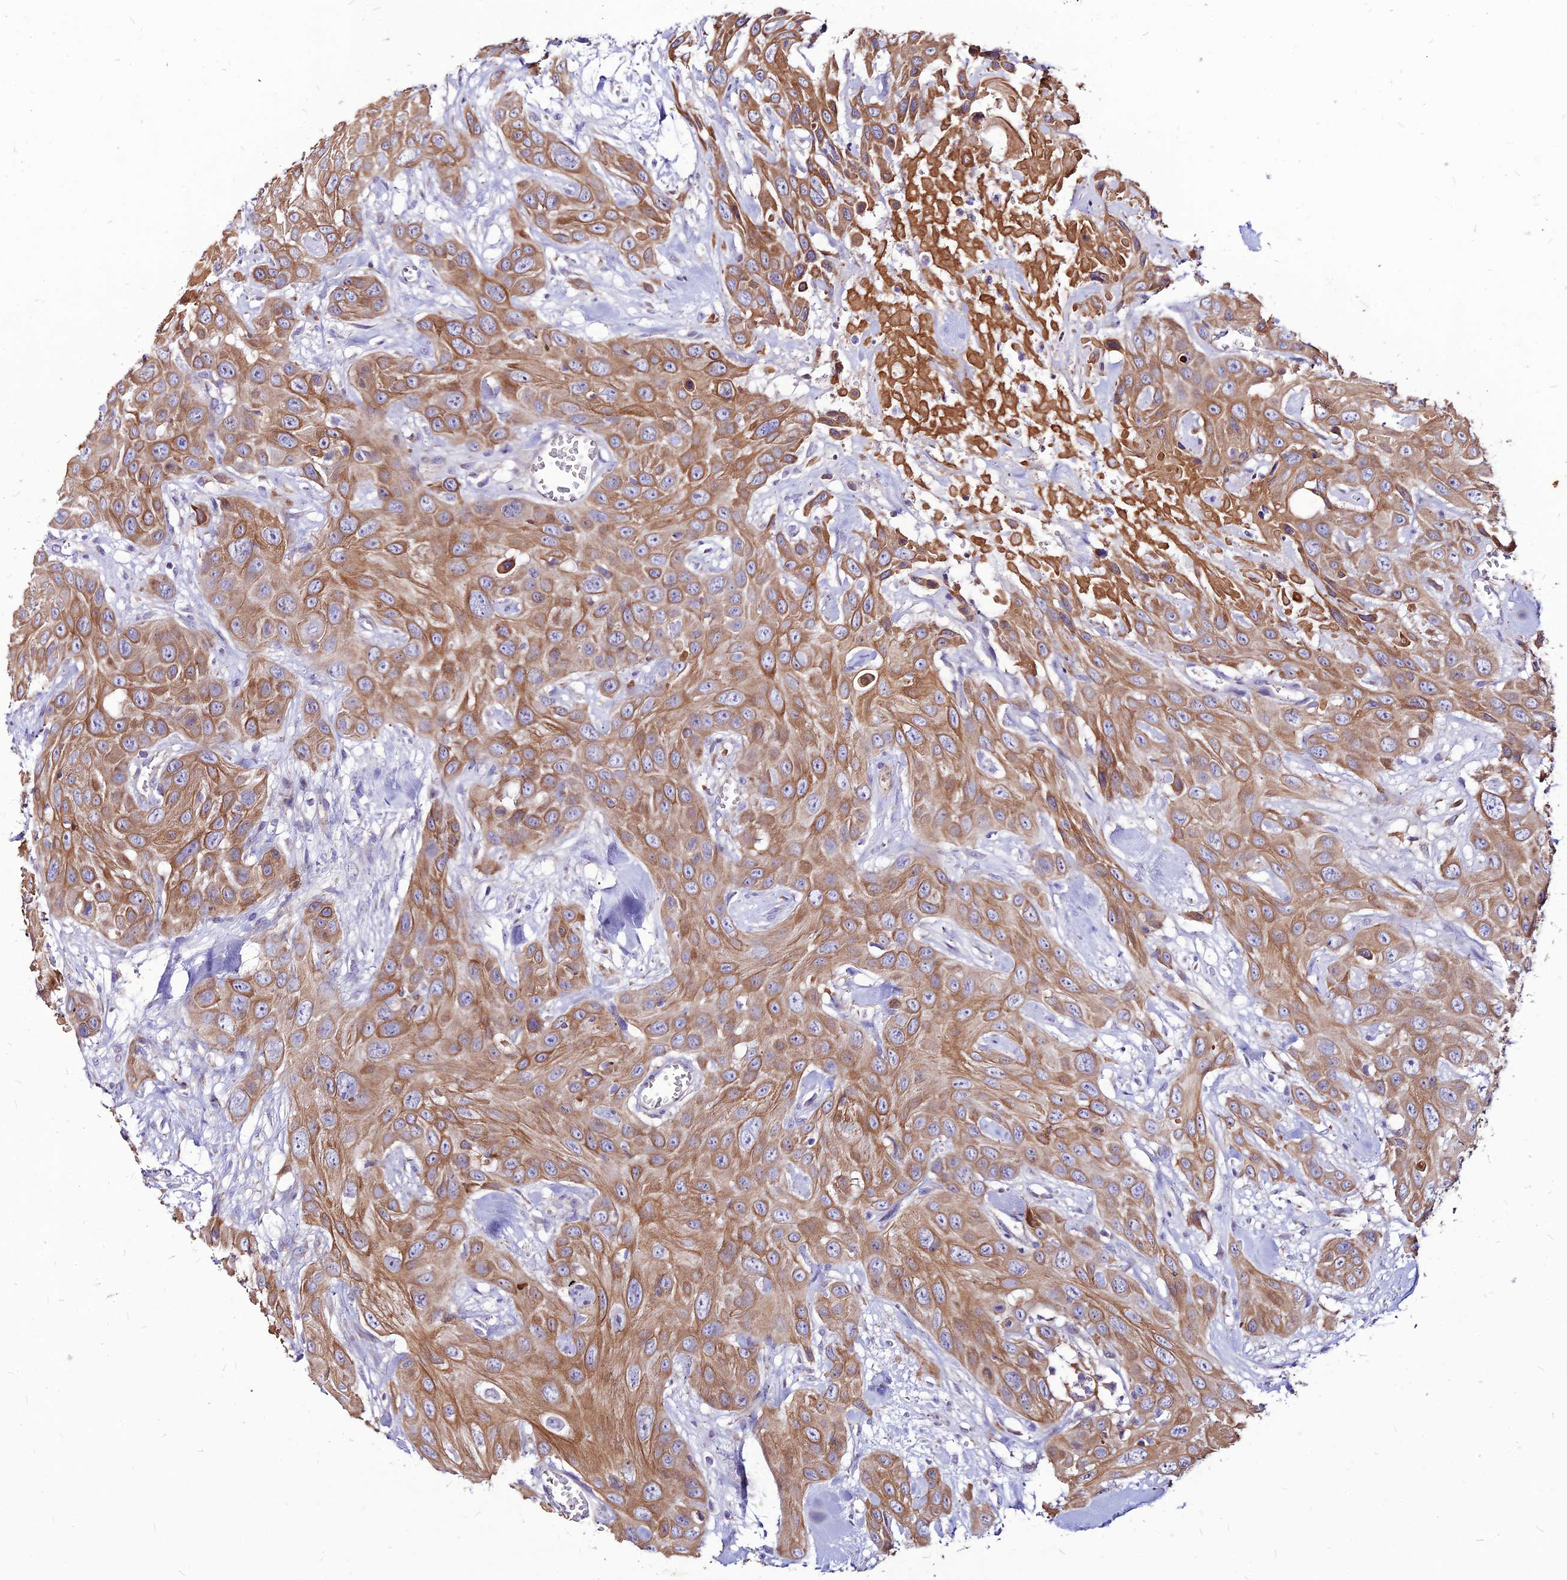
{"staining": {"intensity": "moderate", "quantity": ">75%", "location": "cytoplasmic/membranous"}, "tissue": "head and neck cancer", "cell_type": "Tumor cells", "image_type": "cancer", "snomed": [{"axis": "morphology", "description": "Squamous cell carcinoma, NOS"}, {"axis": "topography", "description": "Head-Neck"}], "caption": "A brown stain labels moderate cytoplasmic/membranous positivity of a protein in head and neck squamous cell carcinoma tumor cells.", "gene": "ECI1", "patient": {"sex": "male", "age": 81}}